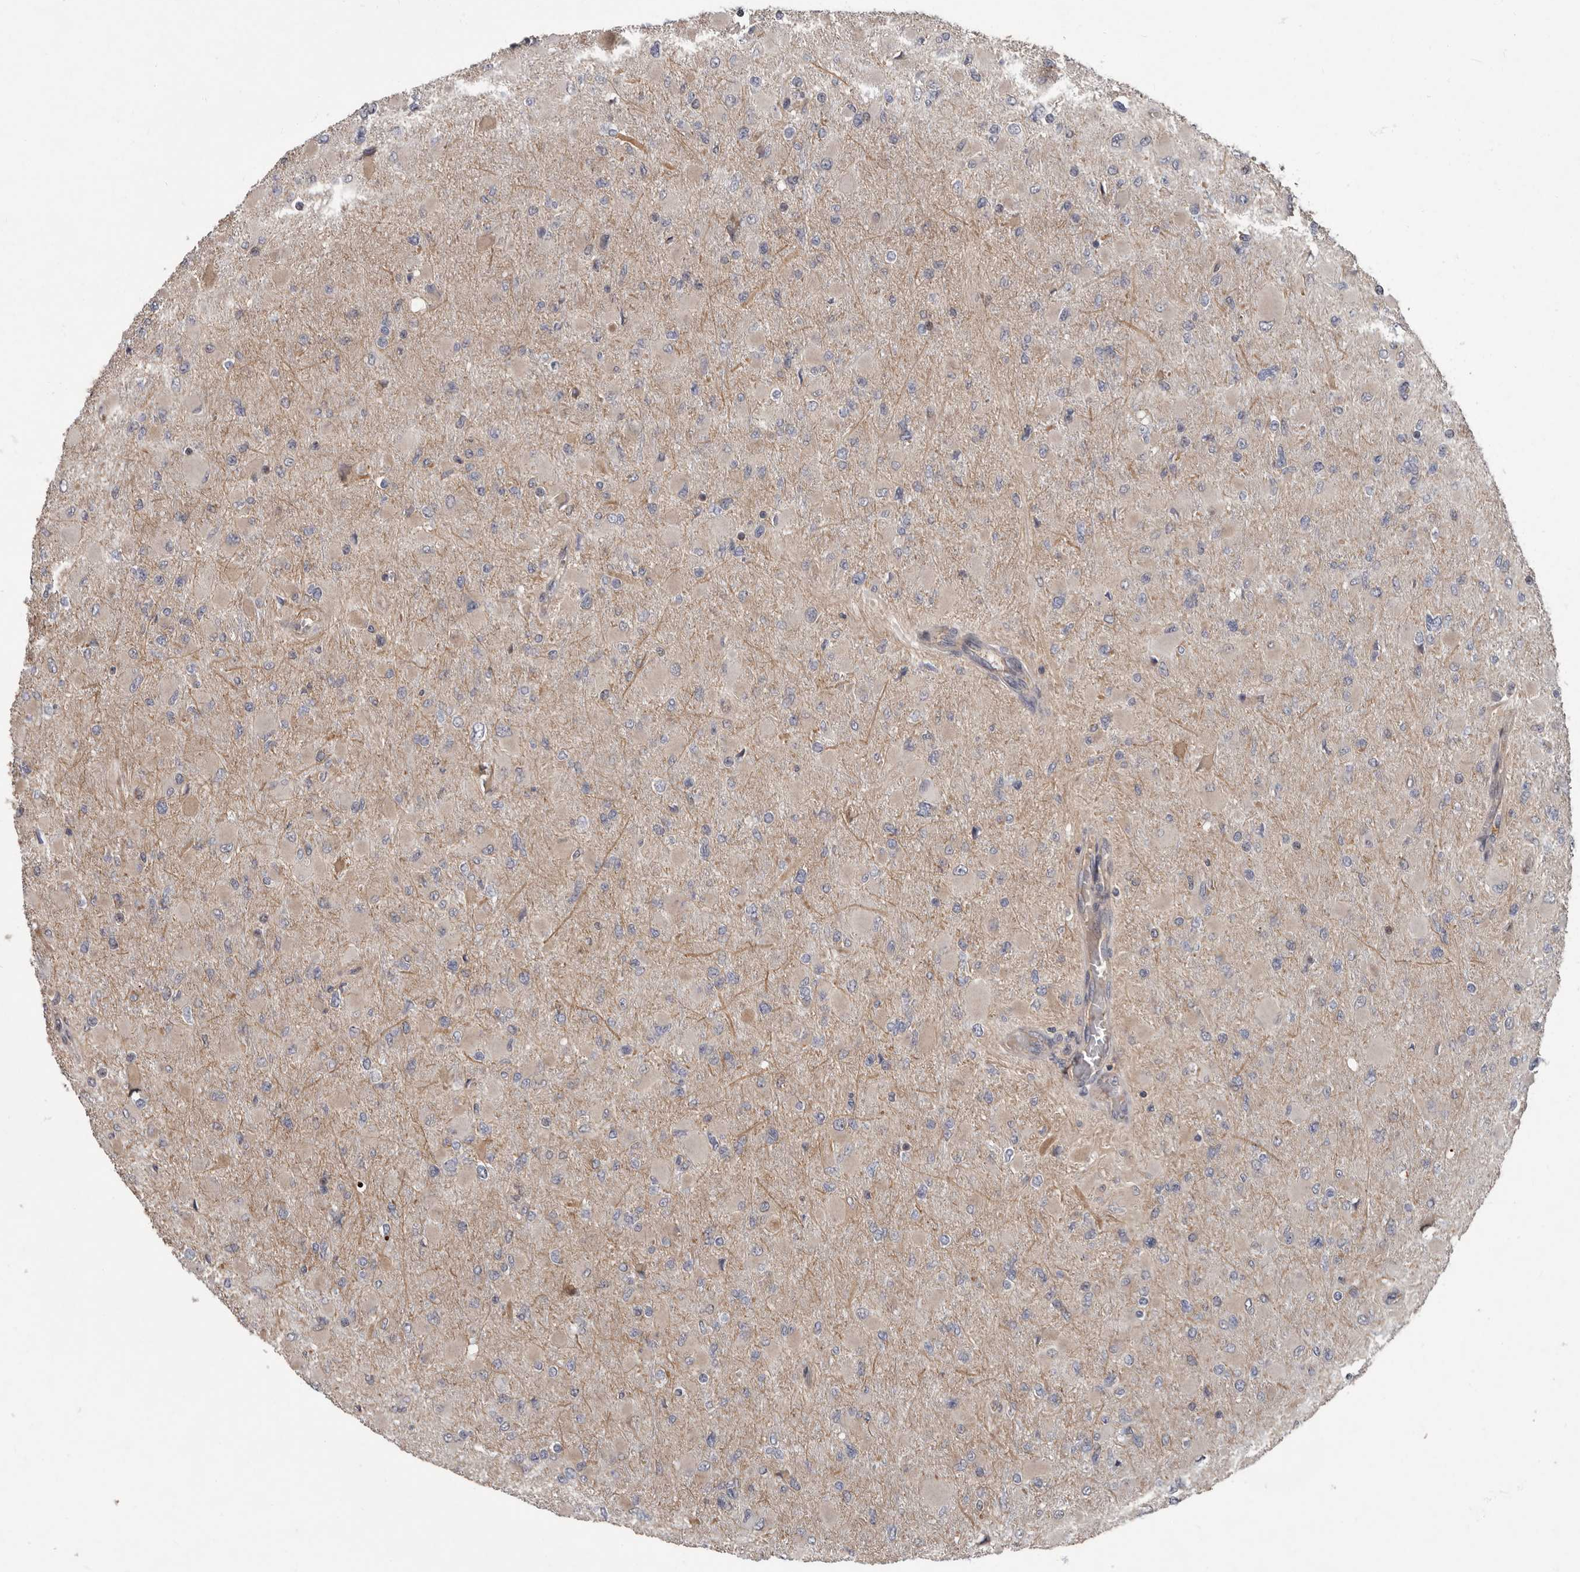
{"staining": {"intensity": "negative", "quantity": "none", "location": "none"}, "tissue": "glioma", "cell_type": "Tumor cells", "image_type": "cancer", "snomed": [{"axis": "morphology", "description": "Glioma, malignant, High grade"}, {"axis": "topography", "description": "Cerebral cortex"}], "caption": "This is a micrograph of IHC staining of glioma, which shows no positivity in tumor cells.", "gene": "FGFR4", "patient": {"sex": "female", "age": 36}}